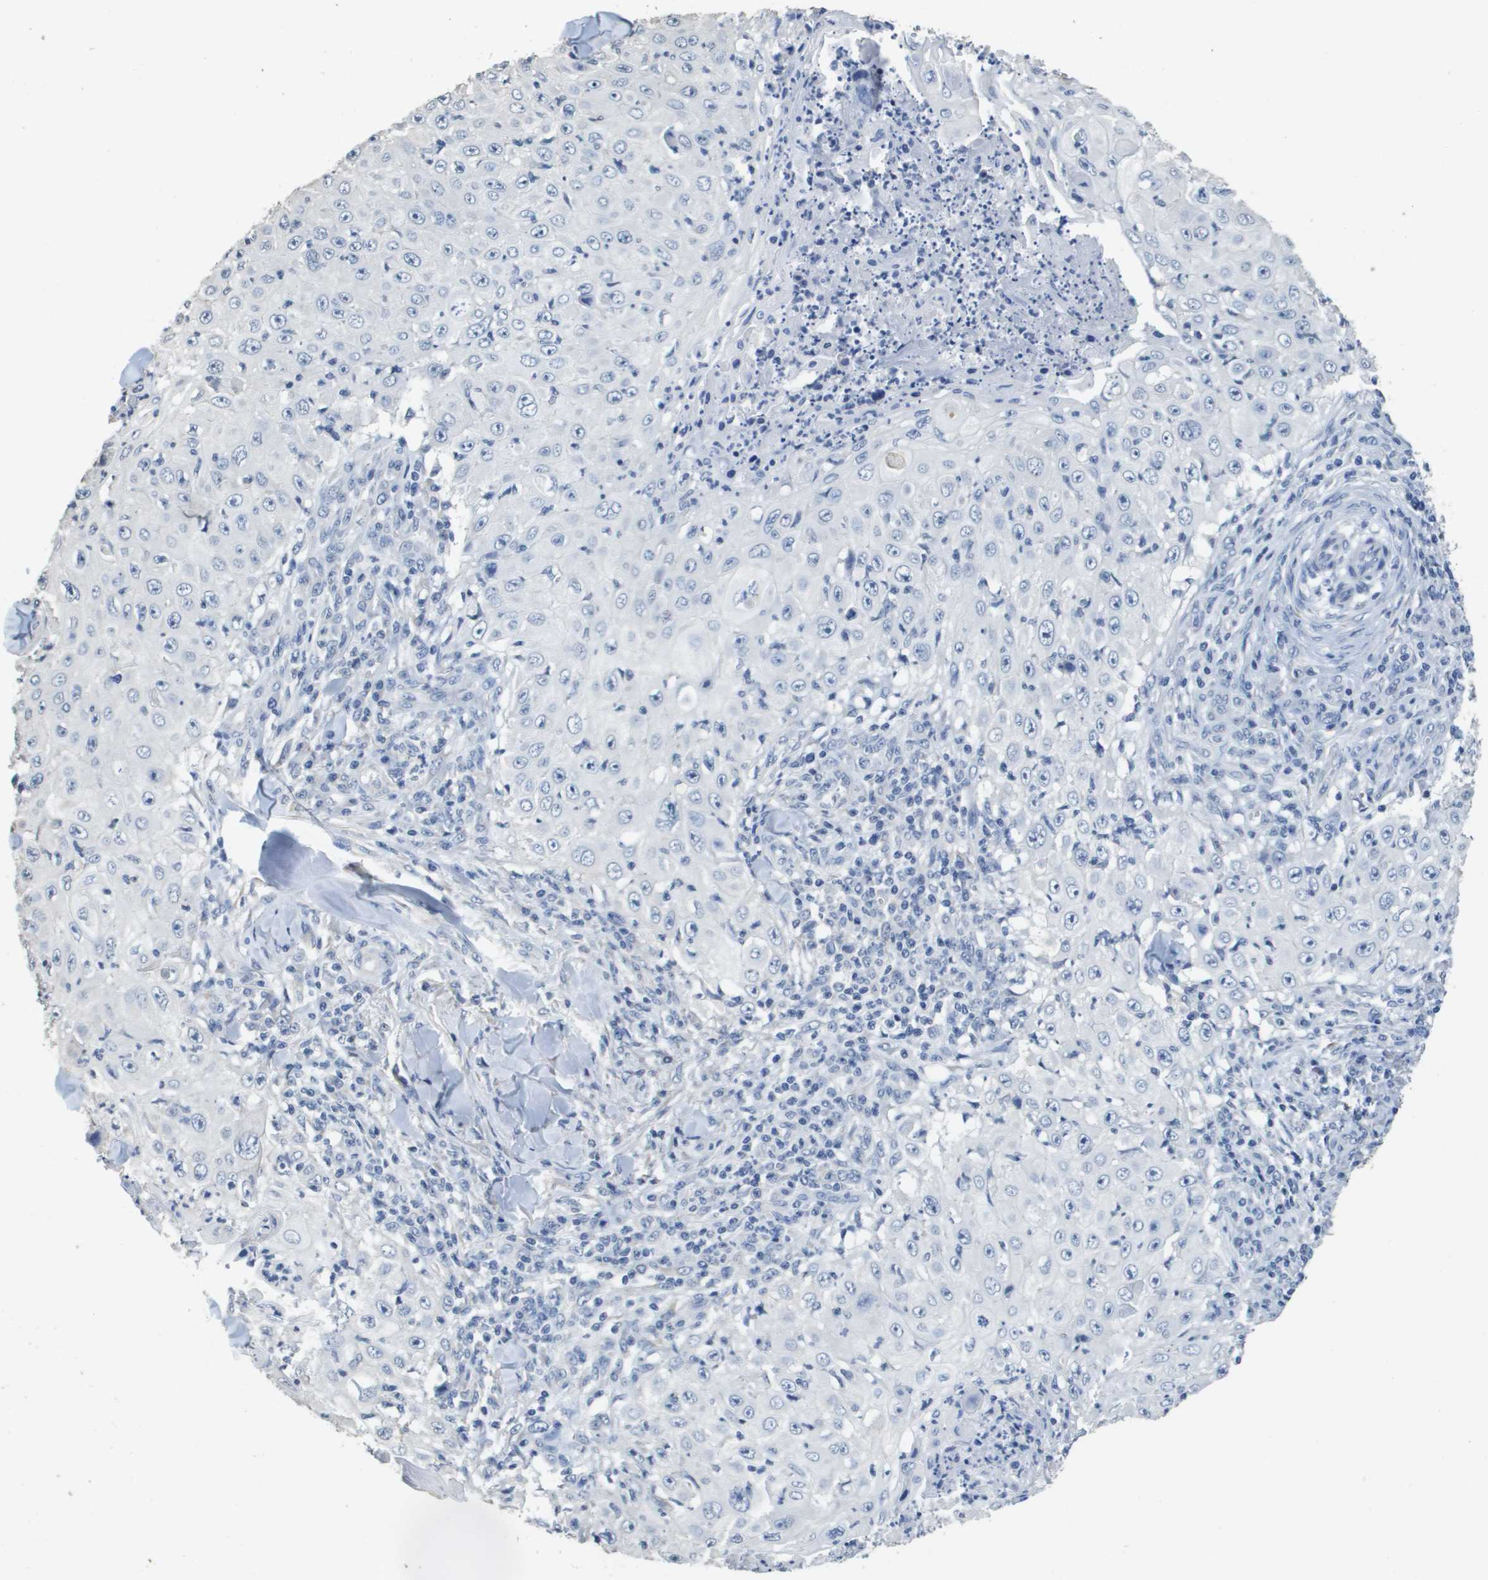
{"staining": {"intensity": "negative", "quantity": "none", "location": "none"}, "tissue": "skin cancer", "cell_type": "Tumor cells", "image_type": "cancer", "snomed": [{"axis": "morphology", "description": "Squamous cell carcinoma, NOS"}, {"axis": "topography", "description": "Skin"}], "caption": "Human squamous cell carcinoma (skin) stained for a protein using IHC exhibits no staining in tumor cells.", "gene": "MT3", "patient": {"sex": "male", "age": 86}}